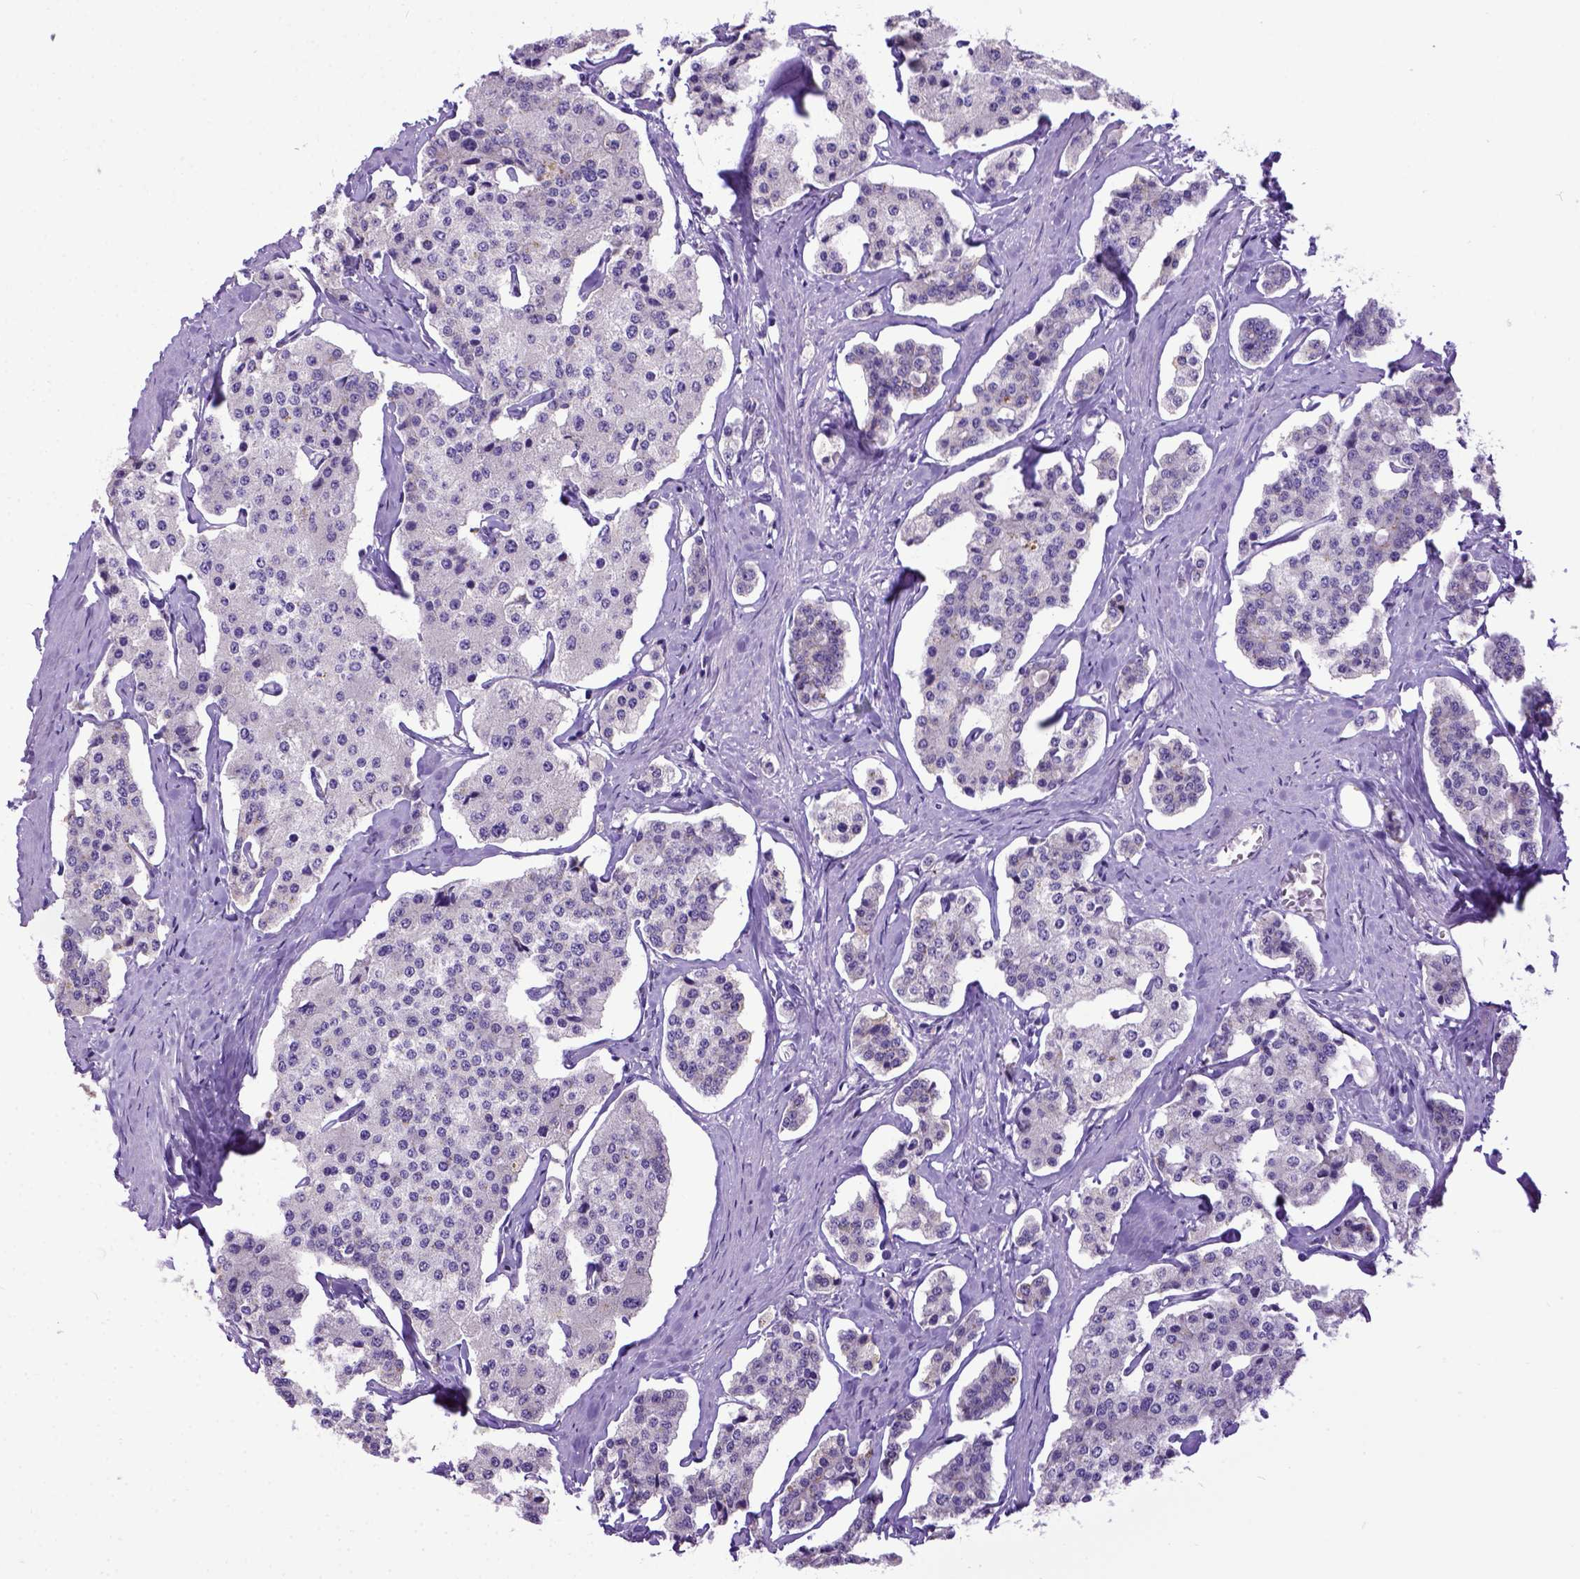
{"staining": {"intensity": "negative", "quantity": "none", "location": "none"}, "tissue": "carcinoid", "cell_type": "Tumor cells", "image_type": "cancer", "snomed": [{"axis": "morphology", "description": "Carcinoid, malignant, NOS"}, {"axis": "topography", "description": "Small intestine"}], "caption": "DAB immunohistochemical staining of human carcinoid exhibits no significant staining in tumor cells.", "gene": "NEK5", "patient": {"sex": "female", "age": 65}}